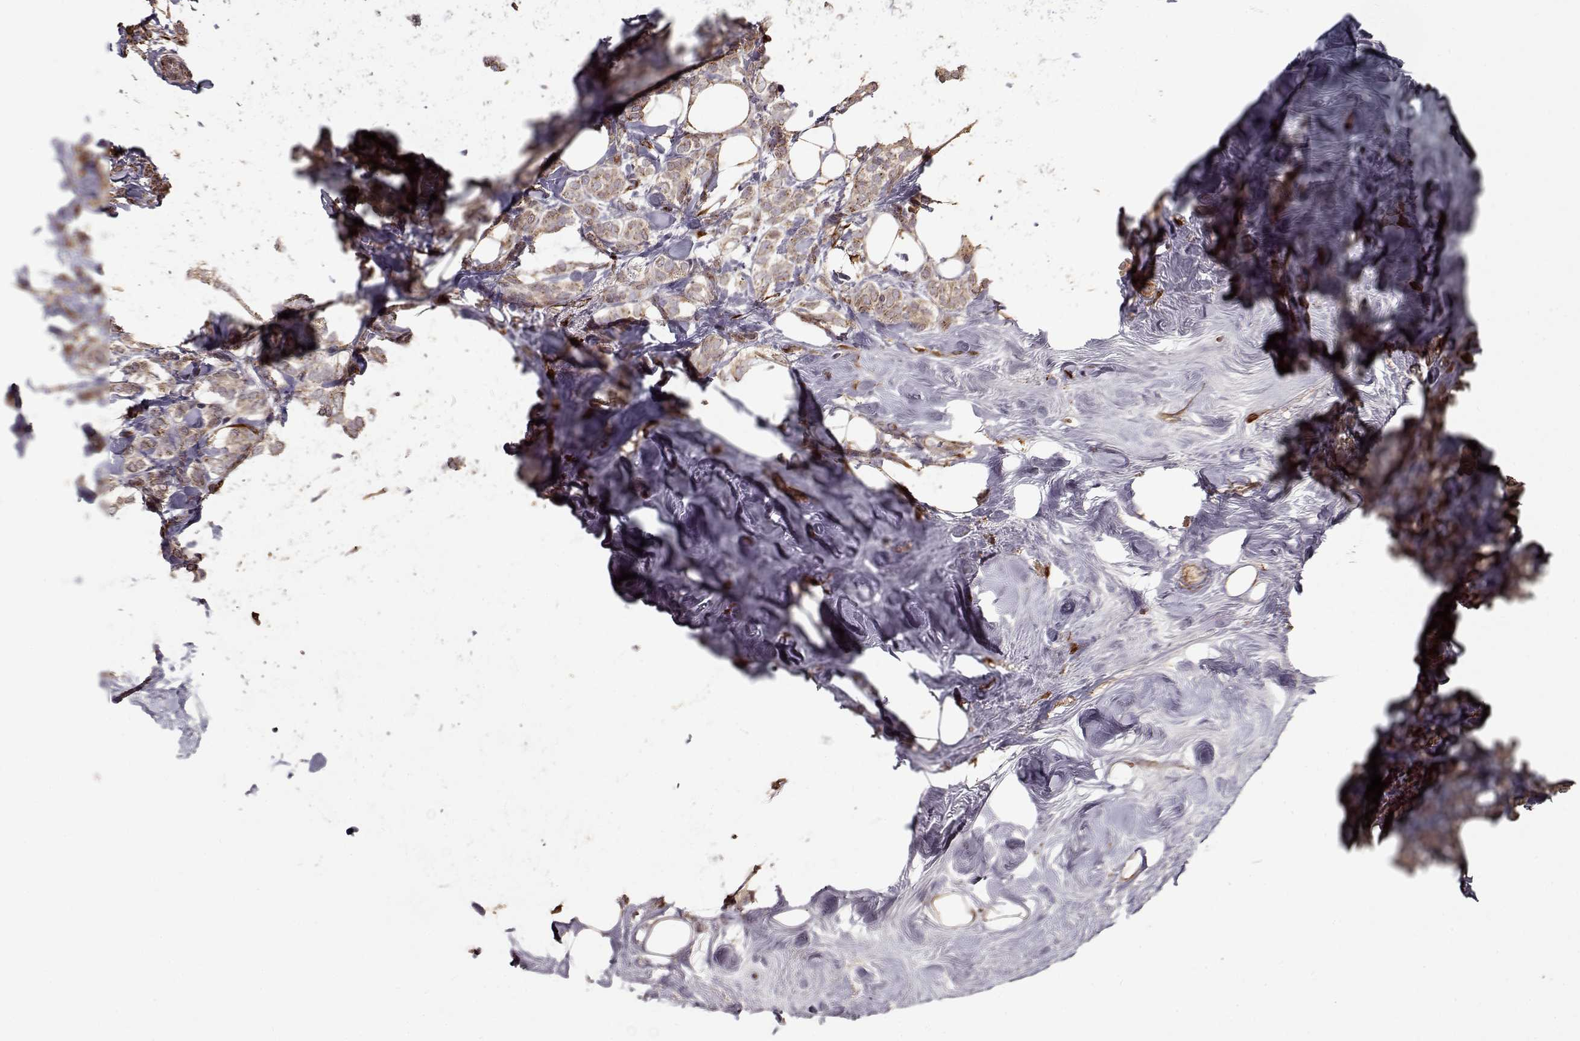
{"staining": {"intensity": "moderate", "quantity": ">75%", "location": "cytoplasmic/membranous"}, "tissue": "breast cancer", "cell_type": "Tumor cells", "image_type": "cancer", "snomed": [{"axis": "morphology", "description": "Lobular carcinoma"}, {"axis": "topography", "description": "Breast"}], "caption": "Immunohistochemistry photomicrograph of breast lobular carcinoma stained for a protein (brown), which displays medium levels of moderate cytoplasmic/membranous staining in approximately >75% of tumor cells.", "gene": "IMMP1L", "patient": {"sex": "female", "age": 49}}